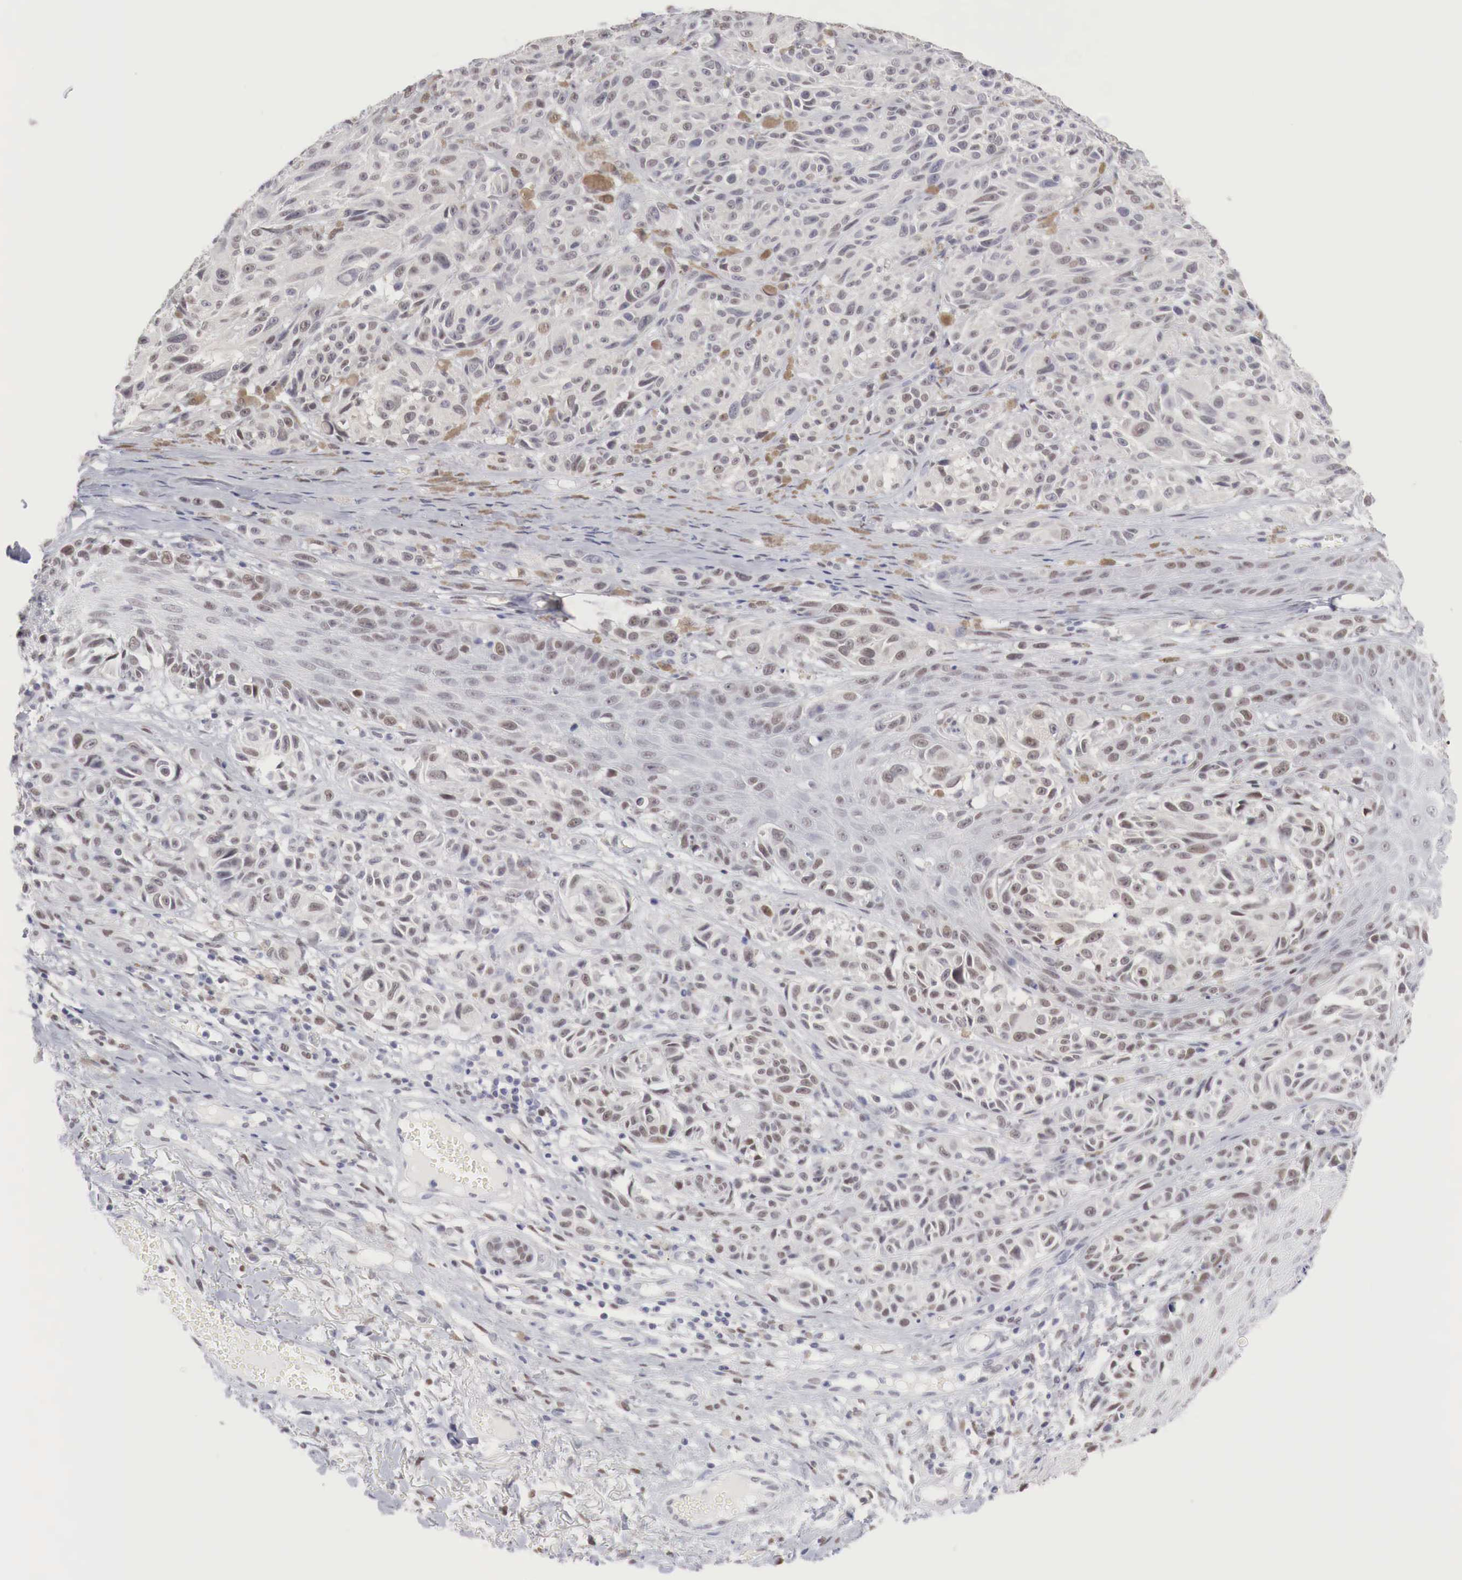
{"staining": {"intensity": "moderate", "quantity": "25%-75%", "location": "nuclear"}, "tissue": "melanoma", "cell_type": "Tumor cells", "image_type": "cancer", "snomed": [{"axis": "morphology", "description": "Malignant melanoma, NOS"}, {"axis": "topography", "description": "Skin"}], "caption": "A histopathology image of melanoma stained for a protein exhibits moderate nuclear brown staining in tumor cells. (DAB IHC with brightfield microscopy, high magnification).", "gene": "FOXP2", "patient": {"sex": "male", "age": 70}}